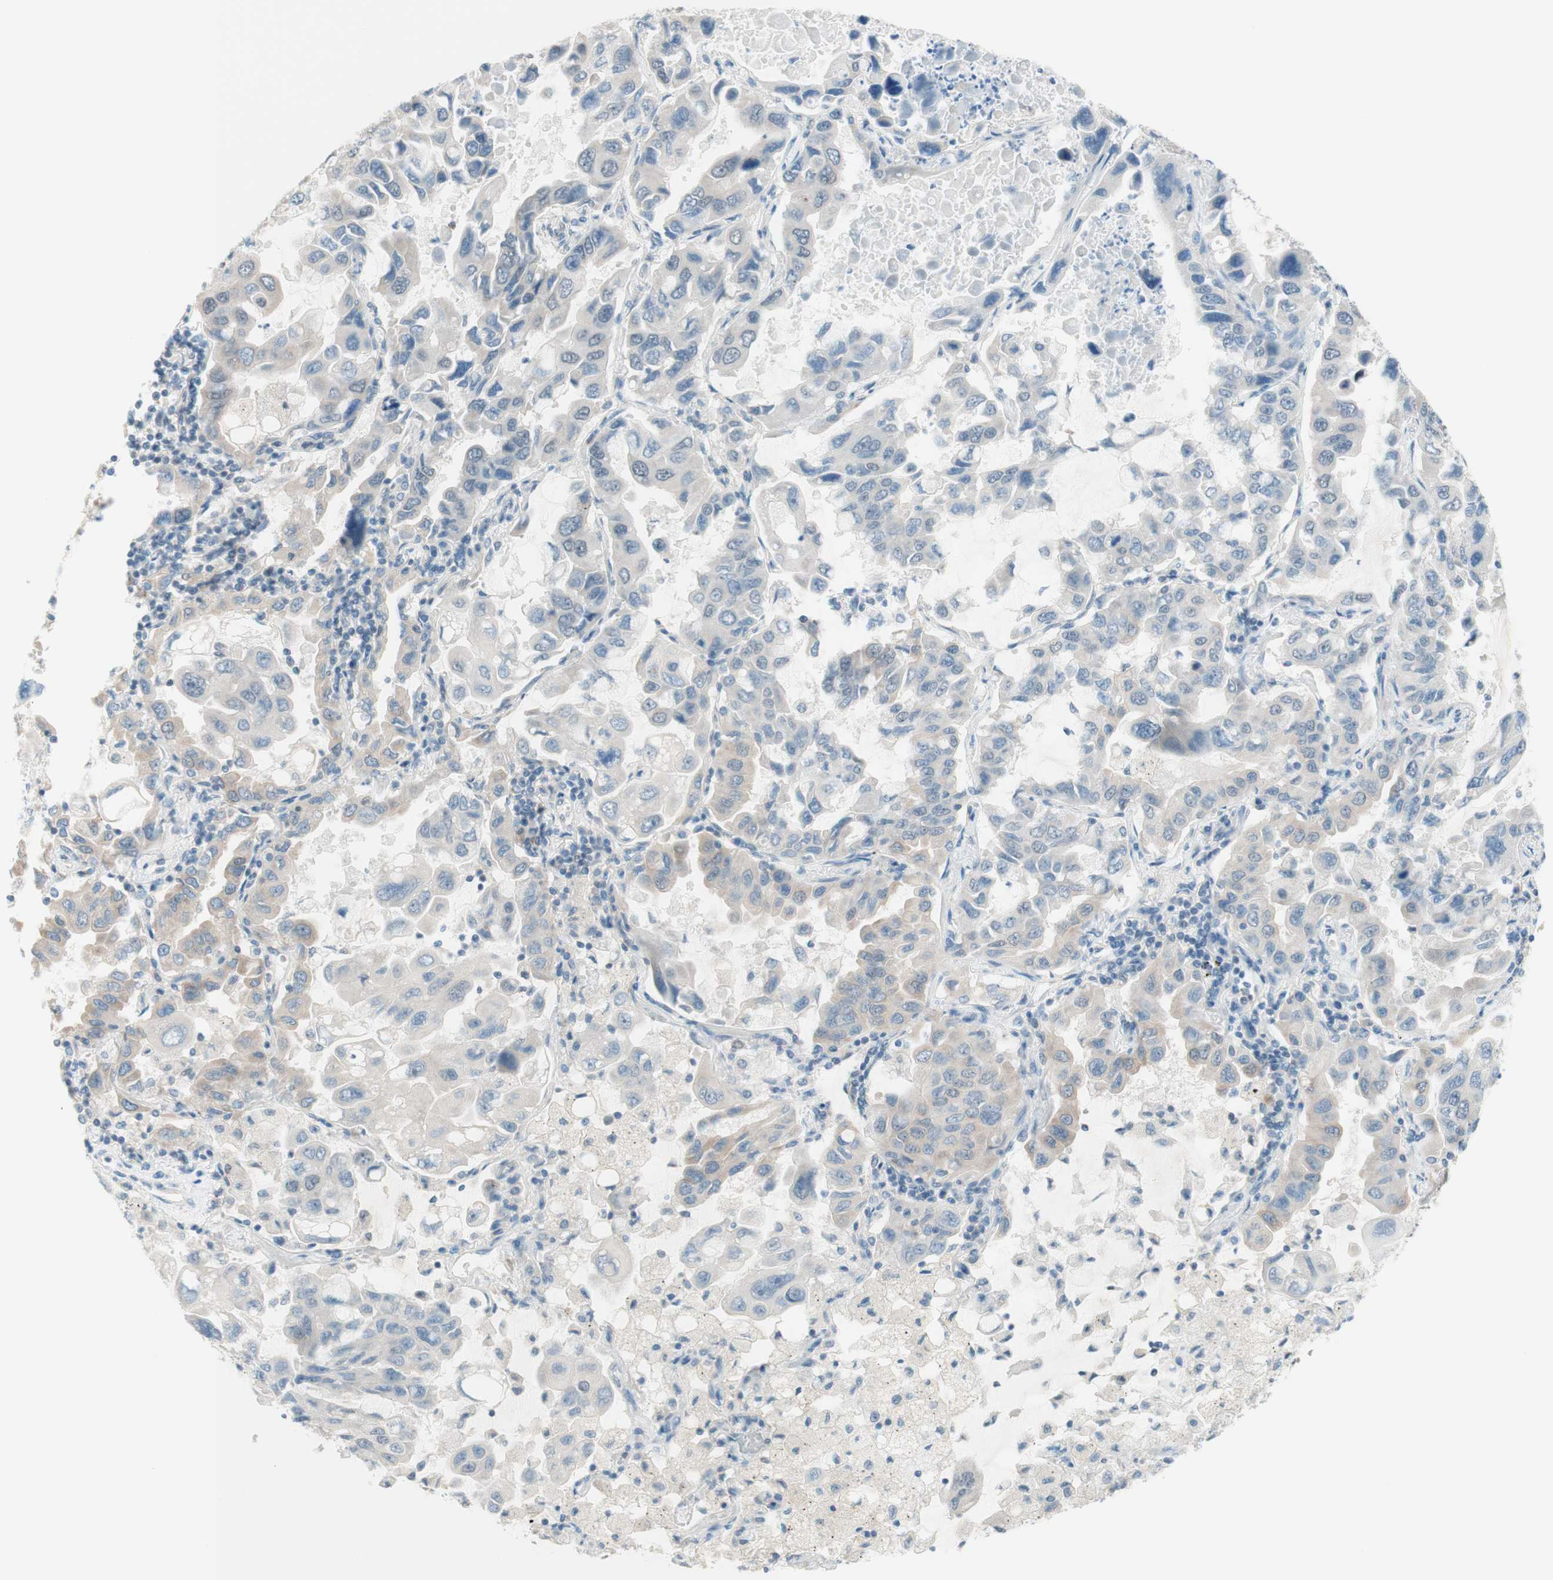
{"staining": {"intensity": "weak", "quantity": "25%-75%", "location": "cytoplasmic/membranous"}, "tissue": "lung cancer", "cell_type": "Tumor cells", "image_type": "cancer", "snomed": [{"axis": "morphology", "description": "Adenocarcinoma, NOS"}, {"axis": "topography", "description": "Lung"}], "caption": "Immunohistochemical staining of human lung cancer (adenocarcinoma) exhibits low levels of weak cytoplasmic/membranous staining in about 25%-75% of tumor cells.", "gene": "JPH1", "patient": {"sex": "male", "age": 64}}